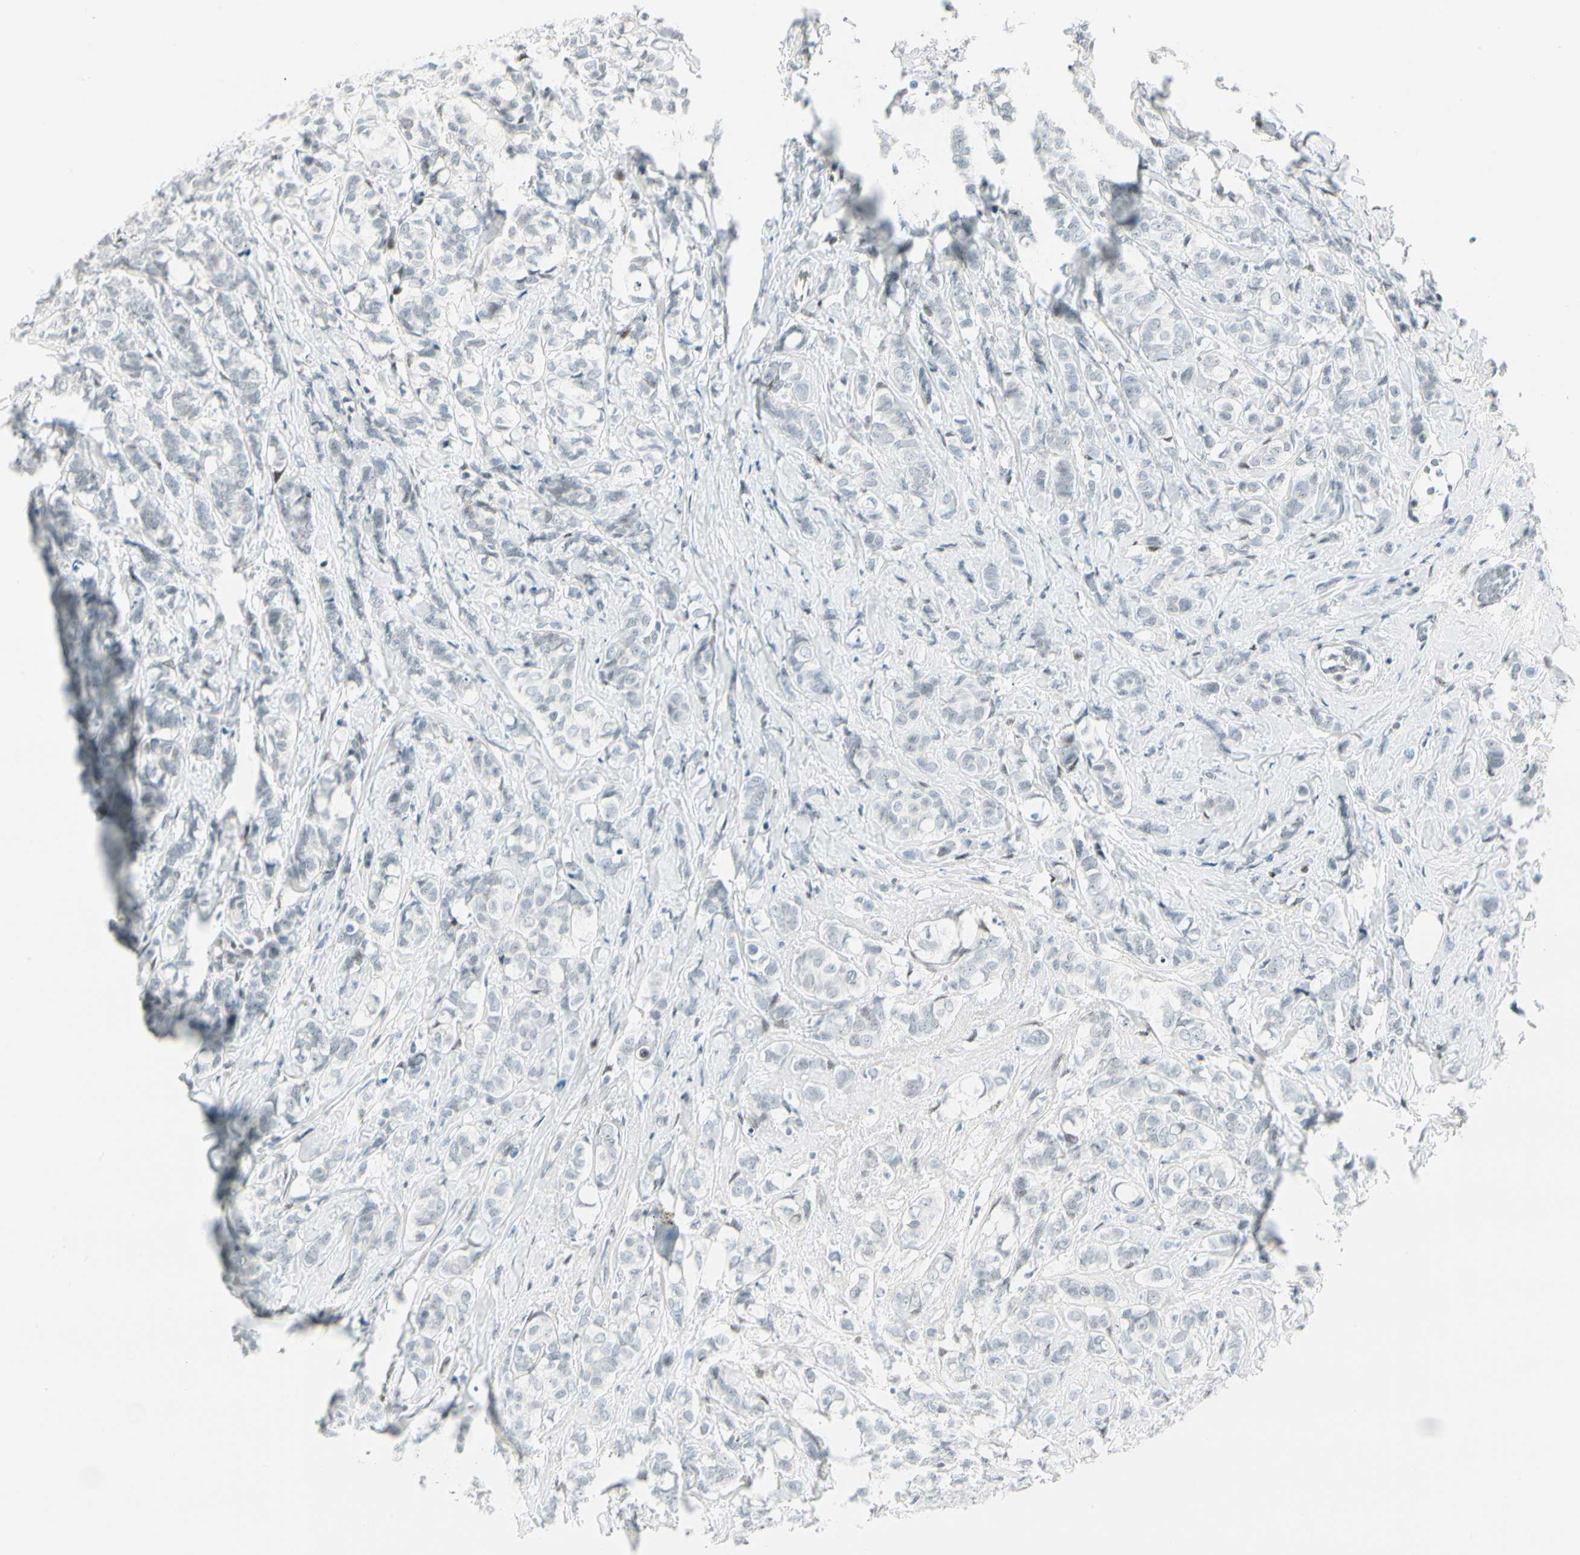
{"staining": {"intensity": "negative", "quantity": "none", "location": "none"}, "tissue": "breast cancer", "cell_type": "Tumor cells", "image_type": "cancer", "snomed": [{"axis": "morphology", "description": "Lobular carcinoma"}, {"axis": "topography", "description": "Breast"}], "caption": "An IHC micrograph of breast lobular carcinoma is shown. There is no staining in tumor cells of breast lobular carcinoma. The staining was performed using DAB (3,3'-diaminobenzidine) to visualize the protein expression in brown, while the nuclei were stained in blue with hematoxylin (Magnification: 20x).", "gene": "PKNOX1", "patient": {"sex": "female", "age": 60}}